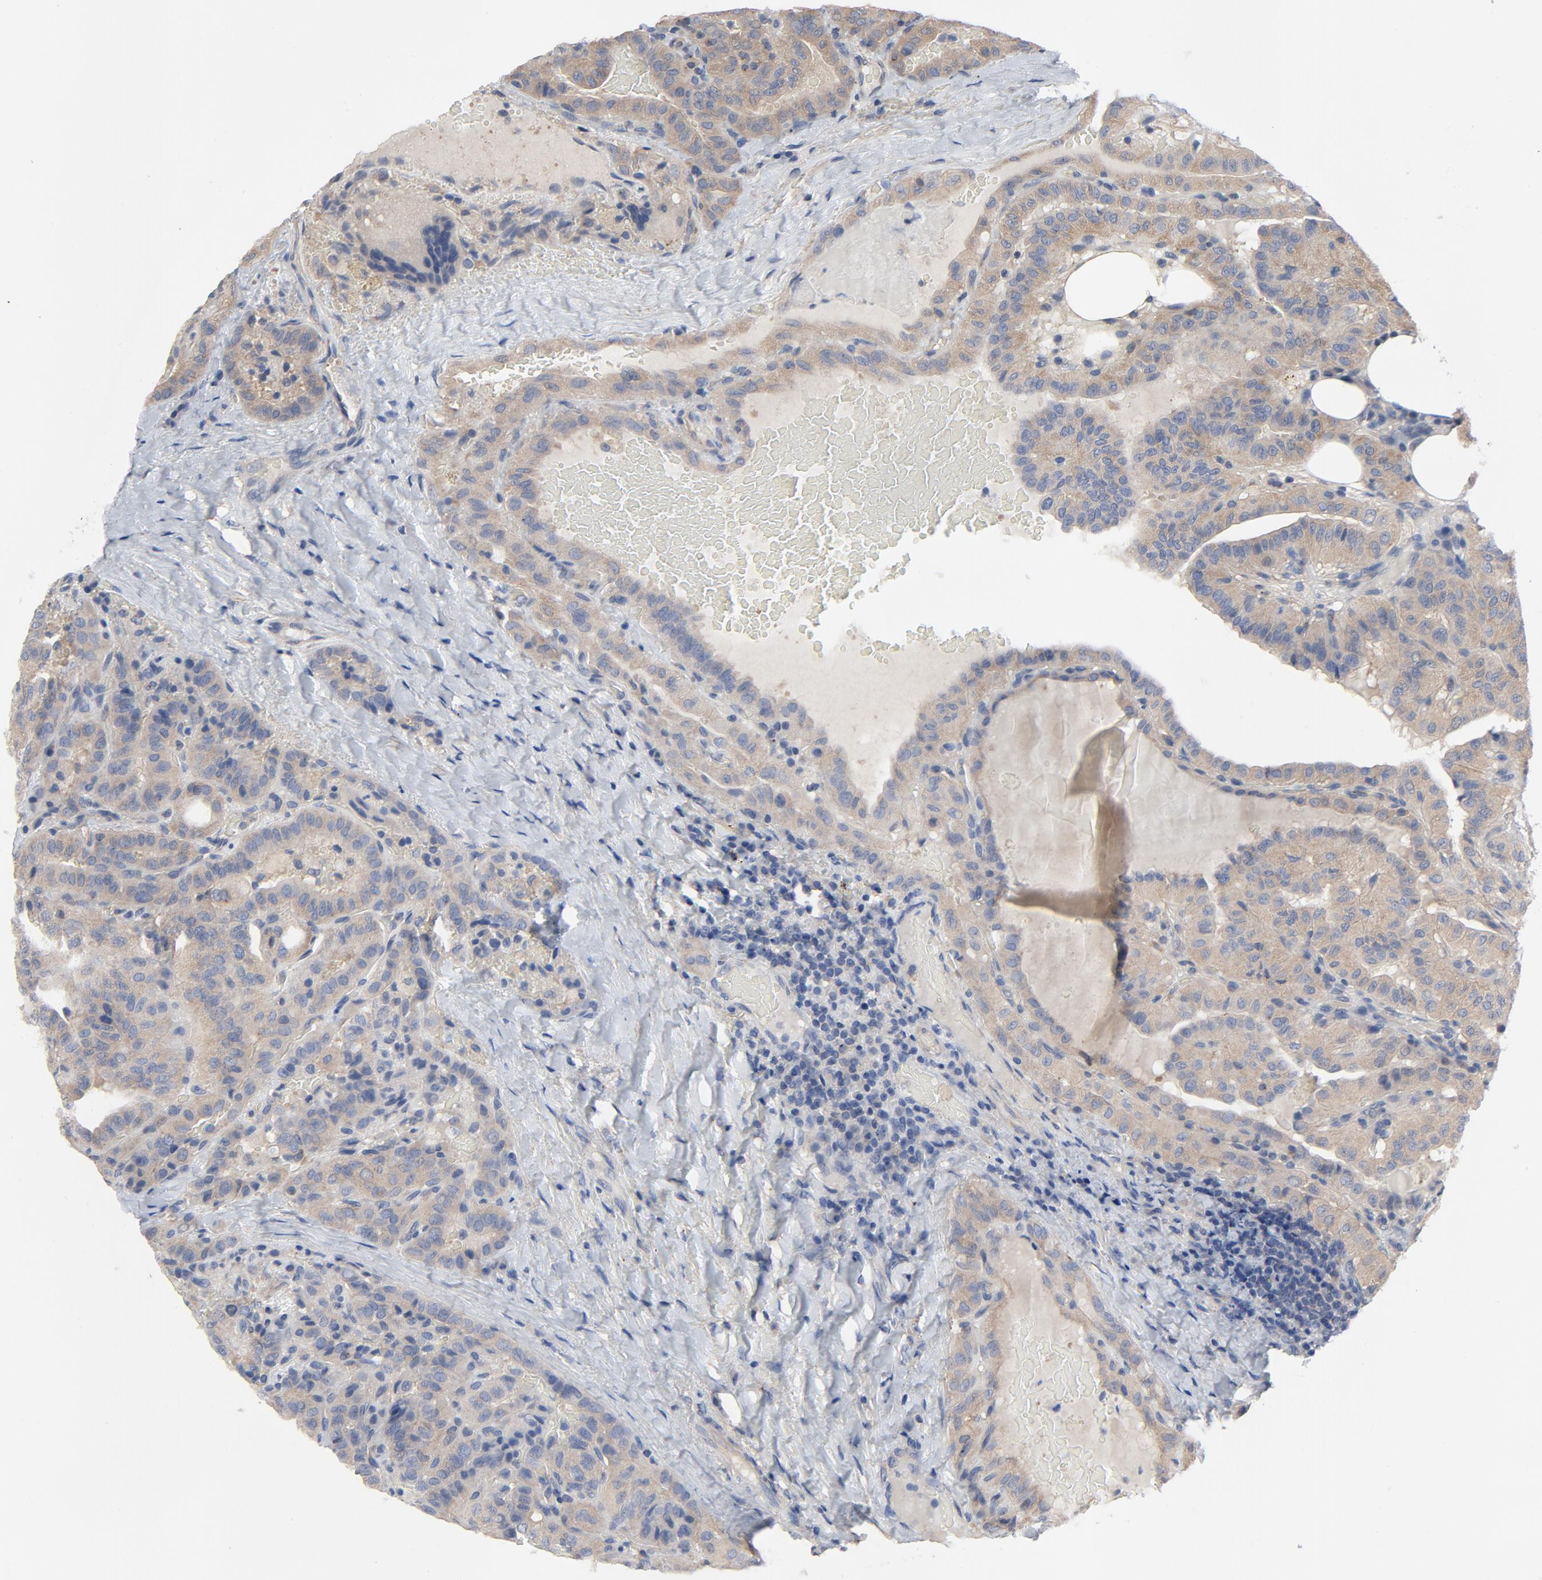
{"staining": {"intensity": "moderate", "quantity": ">75%", "location": "cytoplasmic/membranous"}, "tissue": "thyroid cancer", "cell_type": "Tumor cells", "image_type": "cancer", "snomed": [{"axis": "morphology", "description": "Papillary adenocarcinoma, NOS"}, {"axis": "topography", "description": "Thyroid gland"}], "caption": "IHC photomicrograph of neoplastic tissue: thyroid papillary adenocarcinoma stained using IHC exhibits medium levels of moderate protein expression localized specifically in the cytoplasmic/membranous of tumor cells, appearing as a cytoplasmic/membranous brown color.", "gene": "DYNLT3", "patient": {"sex": "male", "age": 77}}